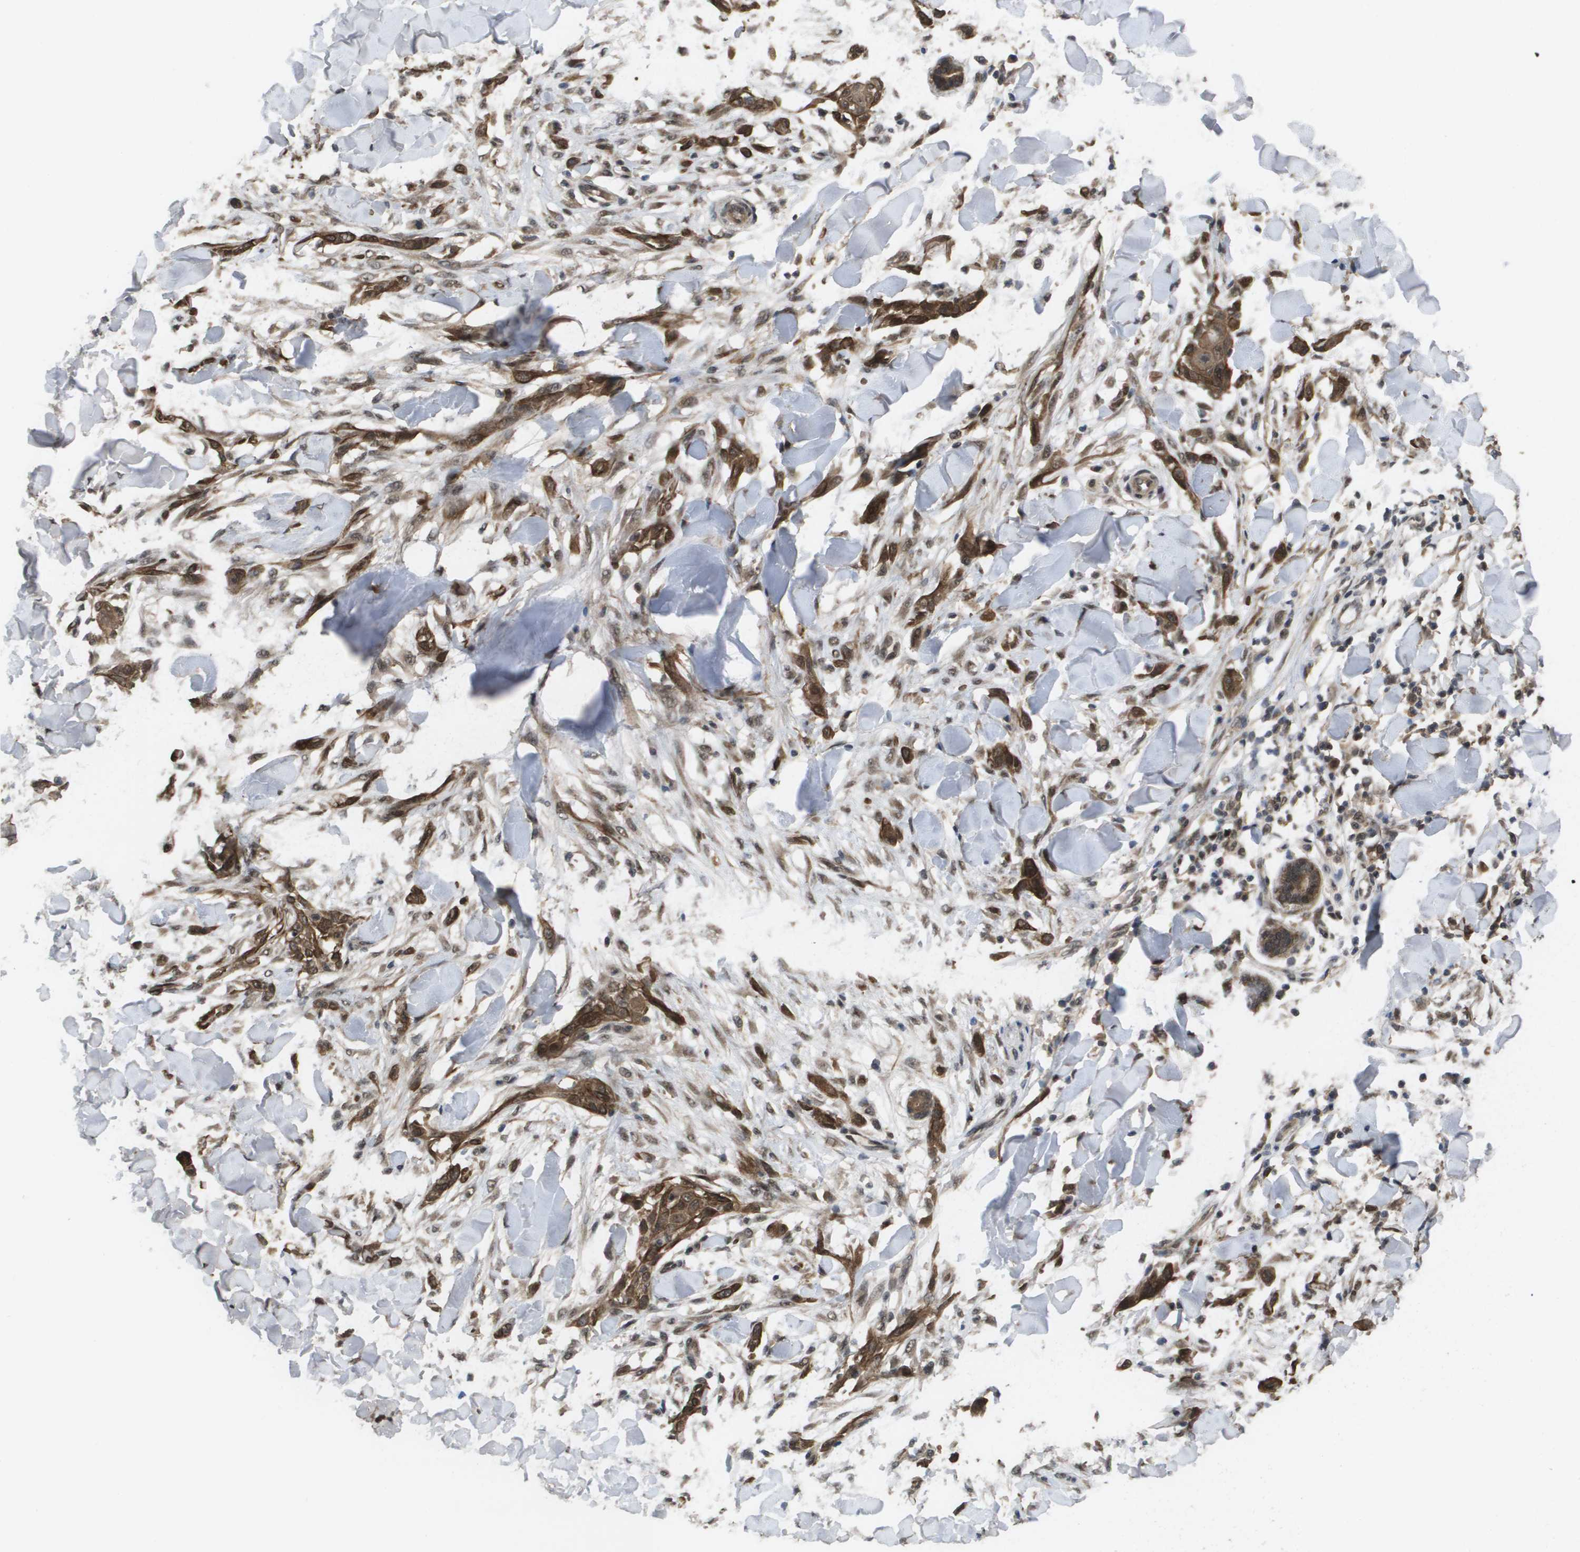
{"staining": {"intensity": "moderate", "quantity": ">75%", "location": "cytoplasmic/membranous,nuclear"}, "tissue": "skin cancer", "cell_type": "Tumor cells", "image_type": "cancer", "snomed": [{"axis": "morphology", "description": "Normal tissue, NOS"}, {"axis": "morphology", "description": "Squamous cell carcinoma, NOS"}, {"axis": "topography", "description": "Skin"}], "caption": "Protein staining of skin squamous cell carcinoma tissue exhibits moderate cytoplasmic/membranous and nuclear positivity in approximately >75% of tumor cells.", "gene": "AMBRA1", "patient": {"sex": "female", "age": 59}}